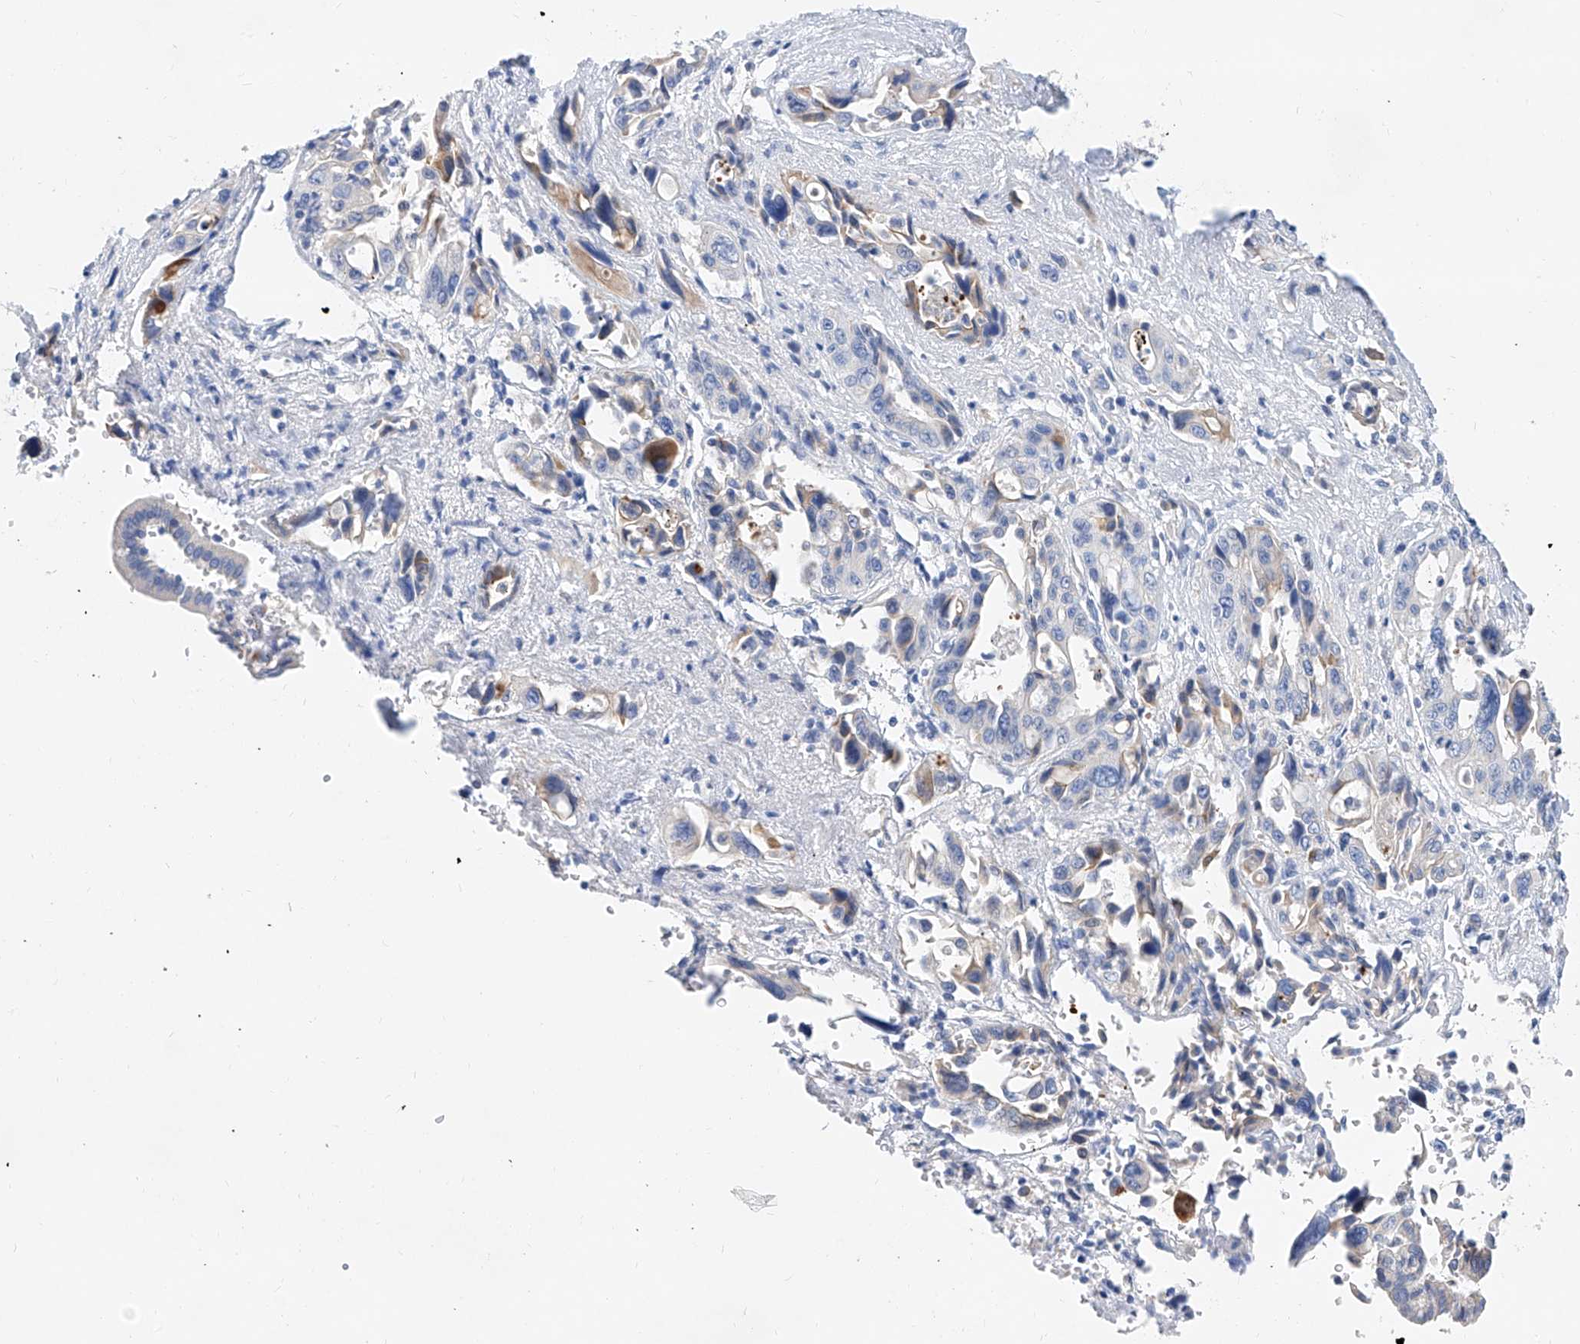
{"staining": {"intensity": "negative", "quantity": "none", "location": "none"}, "tissue": "pancreatic cancer", "cell_type": "Tumor cells", "image_type": "cancer", "snomed": [{"axis": "morphology", "description": "Adenocarcinoma, NOS"}, {"axis": "topography", "description": "Pancreas"}], "caption": "Immunohistochemistry (IHC) histopathology image of human pancreatic cancer stained for a protein (brown), which demonstrates no staining in tumor cells.", "gene": "SLC25A29", "patient": {"sex": "male", "age": 46}}